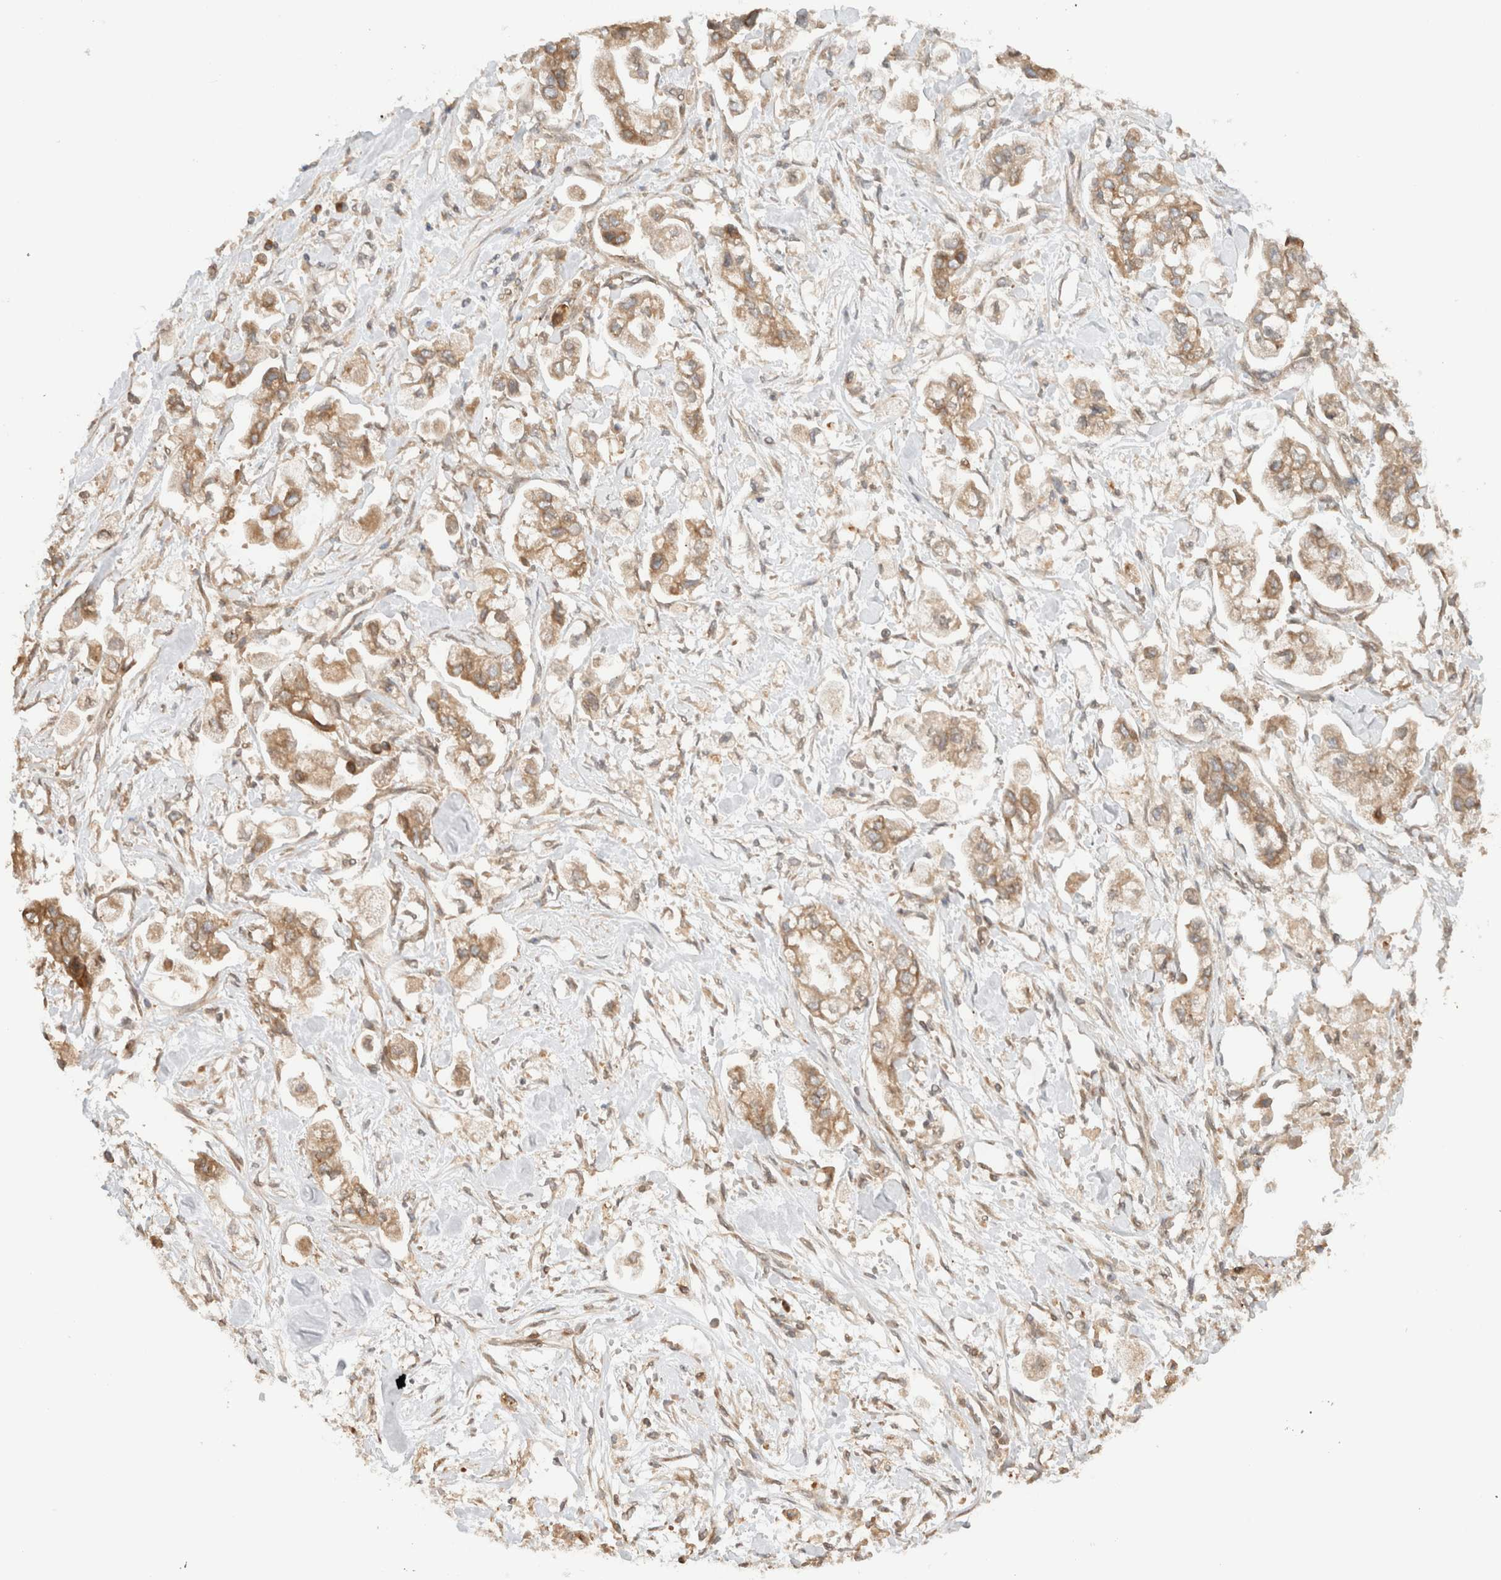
{"staining": {"intensity": "moderate", "quantity": ">75%", "location": "cytoplasmic/membranous"}, "tissue": "stomach cancer", "cell_type": "Tumor cells", "image_type": "cancer", "snomed": [{"axis": "morphology", "description": "Normal tissue, NOS"}, {"axis": "morphology", "description": "Adenocarcinoma, NOS"}, {"axis": "topography", "description": "Stomach"}], "caption": "IHC (DAB) staining of human stomach cancer exhibits moderate cytoplasmic/membranous protein expression in approximately >75% of tumor cells. The staining was performed using DAB to visualize the protein expression in brown, while the nuclei were stained in blue with hematoxylin (Magnification: 20x).", "gene": "ARFGEF2", "patient": {"sex": "male", "age": 62}}